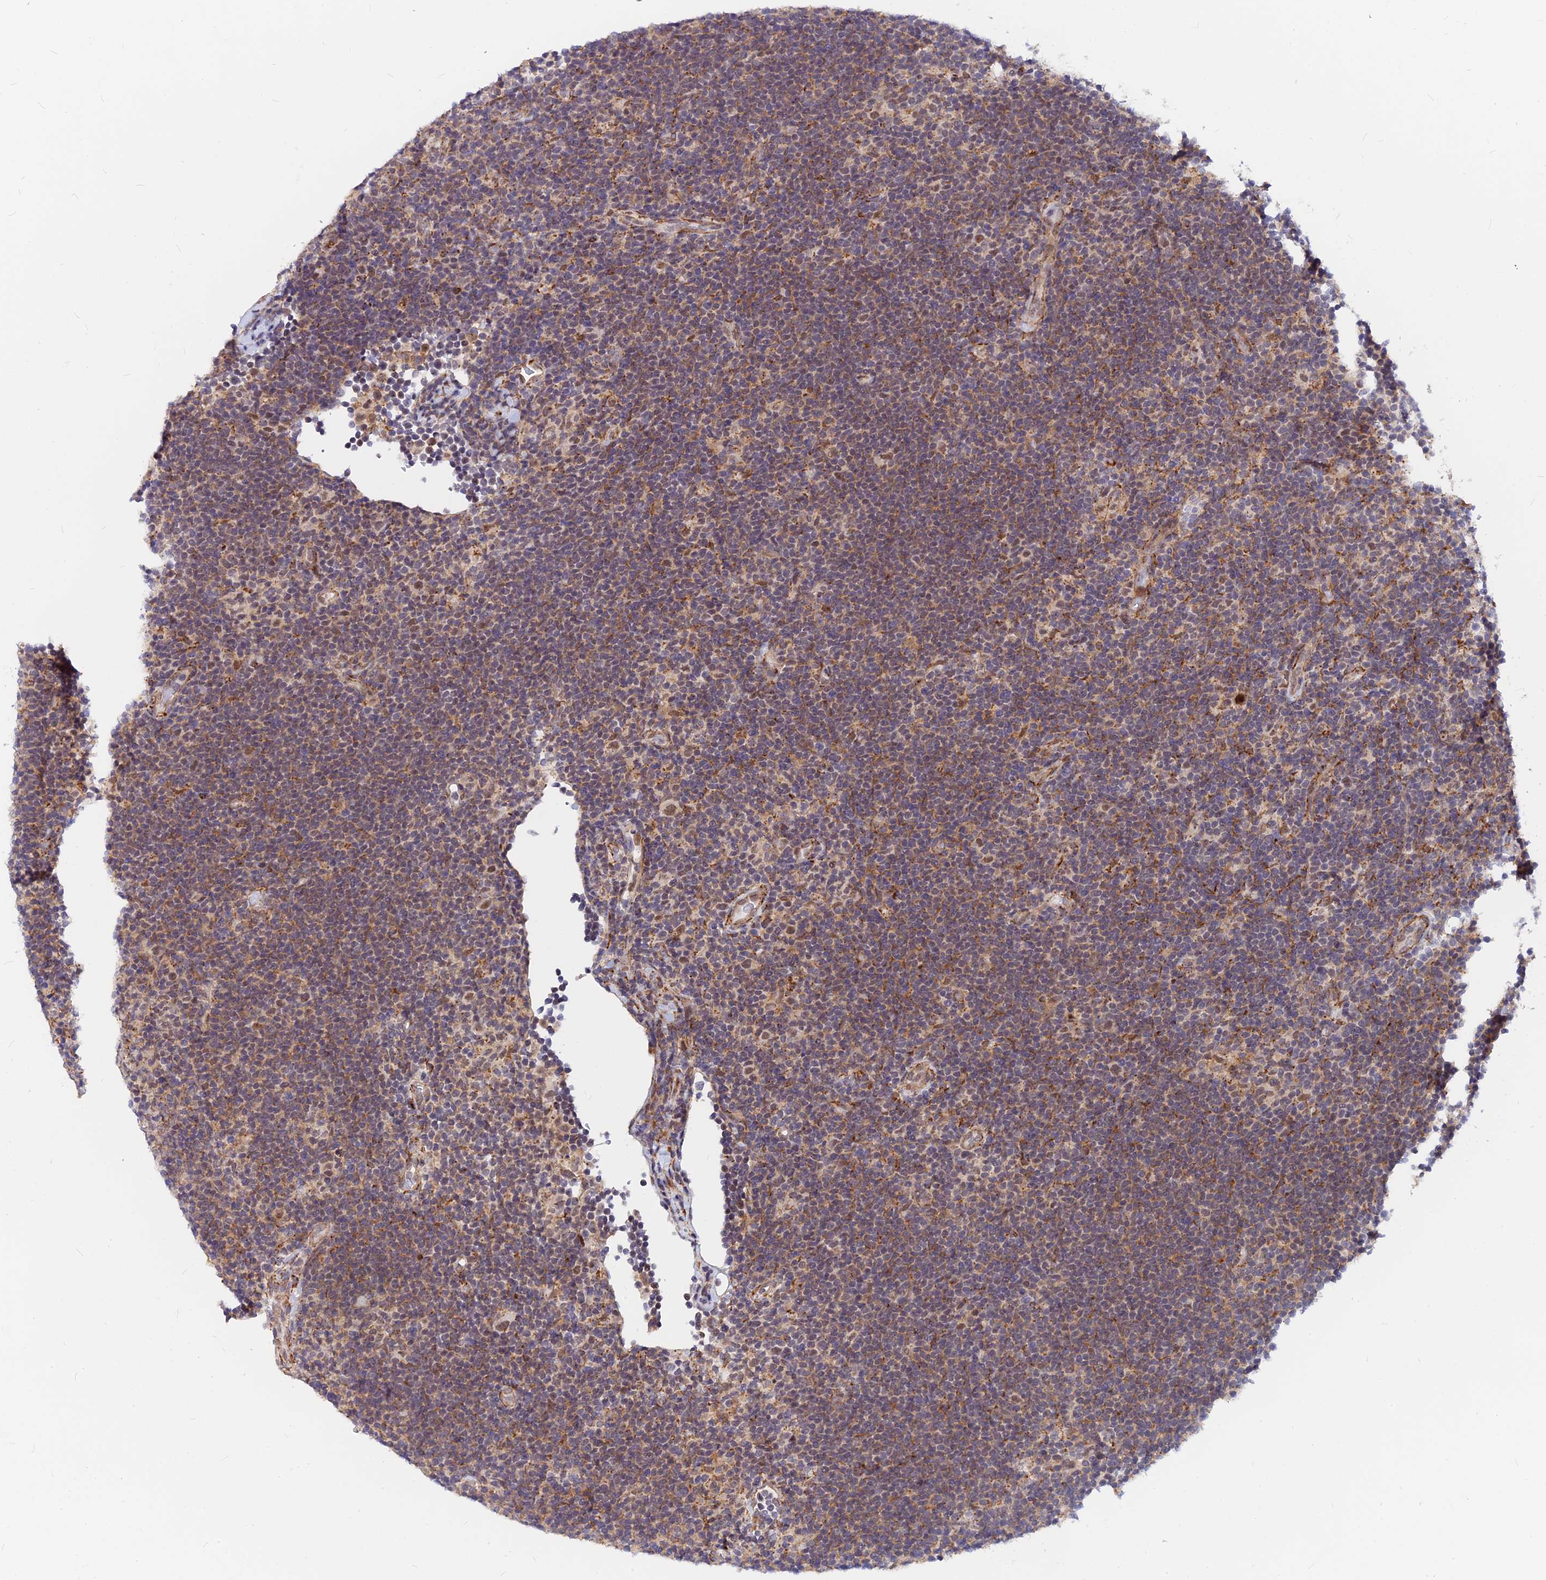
{"staining": {"intensity": "moderate", "quantity": "25%-75%", "location": "nuclear"}, "tissue": "lymphoma", "cell_type": "Tumor cells", "image_type": "cancer", "snomed": [{"axis": "morphology", "description": "Hodgkin's disease, NOS"}, {"axis": "topography", "description": "Lymph node"}], "caption": "Immunohistochemistry of lymphoma reveals medium levels of moderate nuclear expression in approximately 25%-75% of tumor cells. Nuclei are stained in blue.", "gene": "VSTM2L", "patient": {"sex": "female", "age": 57}}